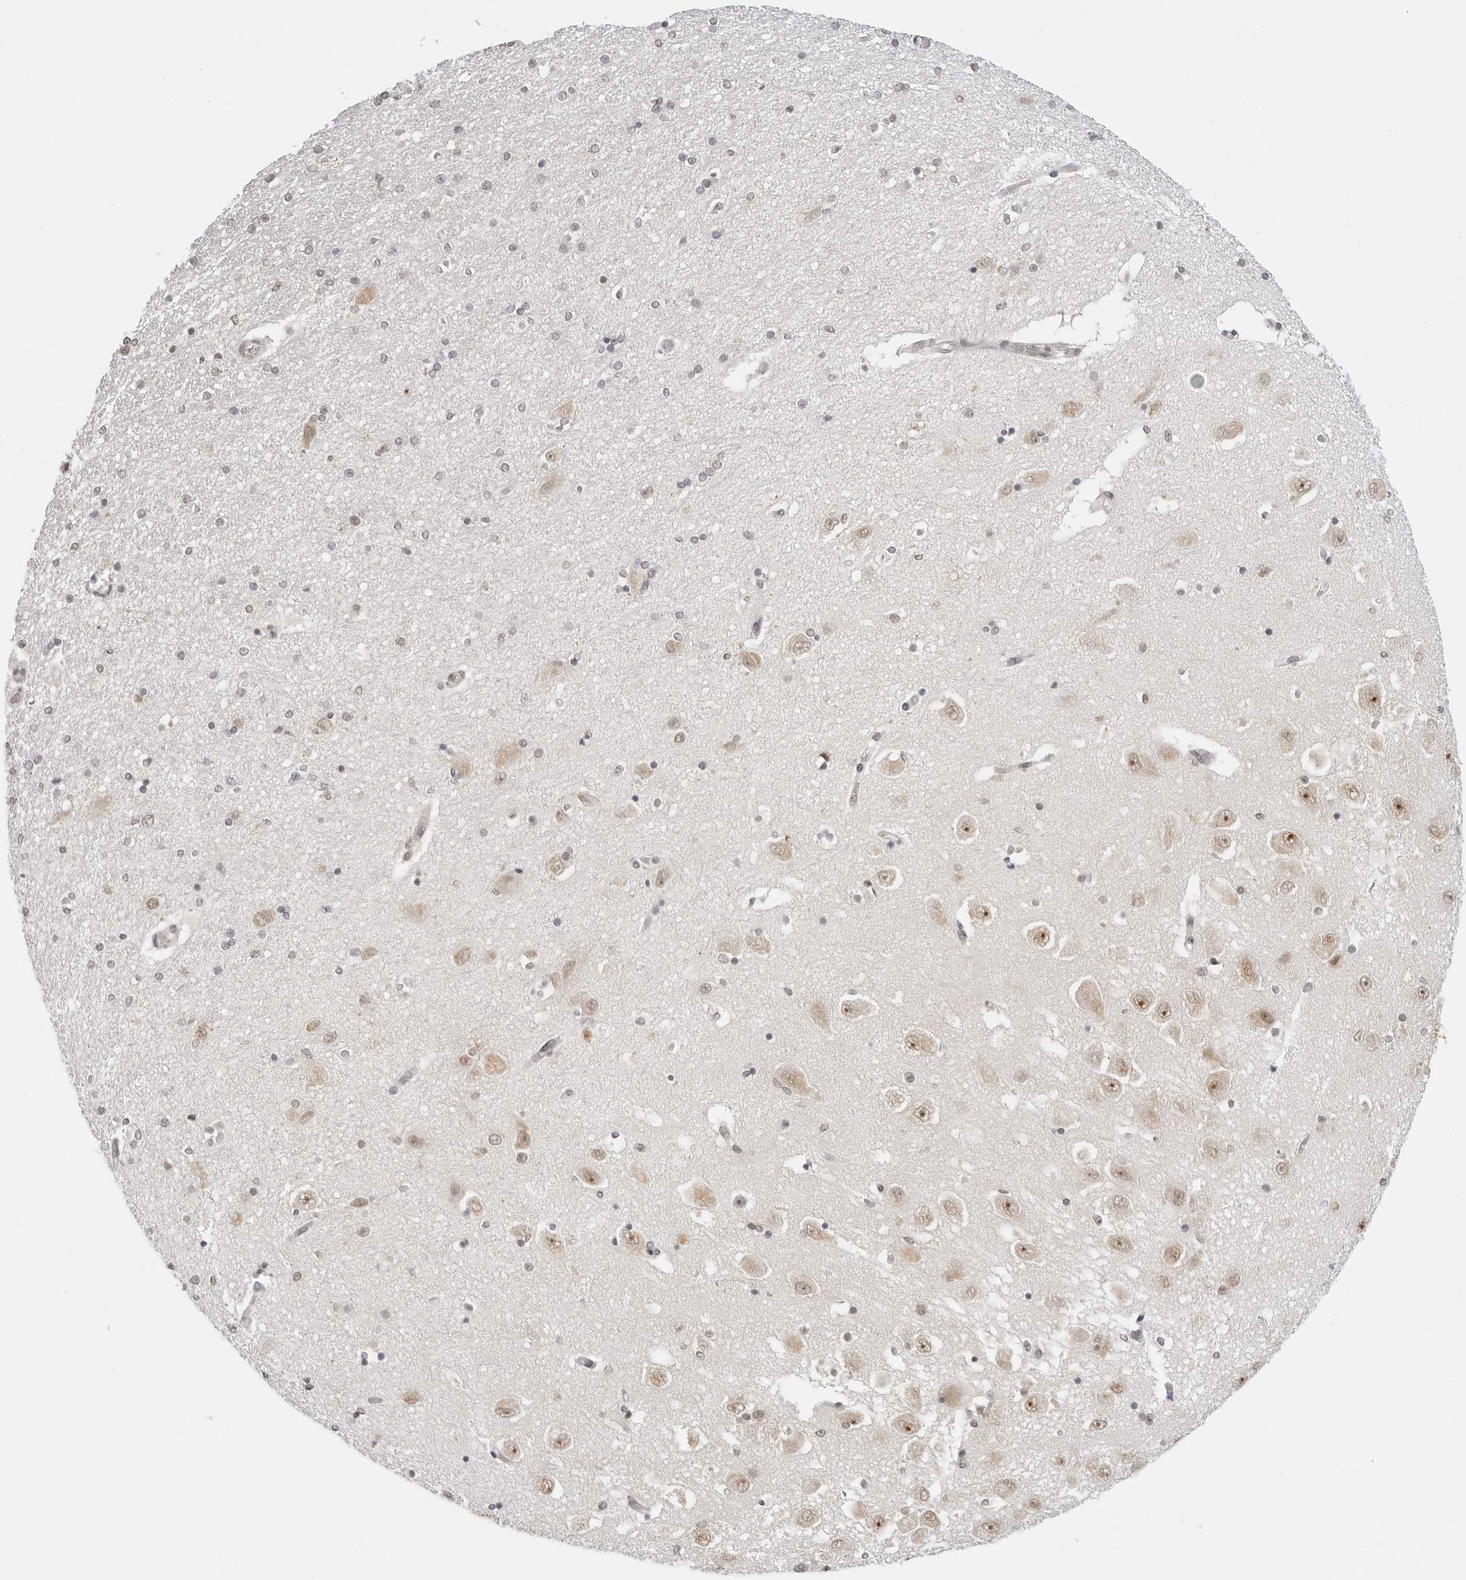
{"staining": {"intensity": "negative", "quantity": "none", "location": "none"}, "tissue": "hippocampus", "cell_type": "Glial cells", "image_type": "normal", "snomed": [{"axis": "morphology", "description": "Normal tissue, NOS"}, {"axis": "topography", "description": "Hippocampus"}], "caption": "This photomicrograph is of unremarkable hippocampus stained with immunohistochemistry (IHC) to label a protein in brown with the nuclei are counter-stained blue. There is no positivity in glial cells.", "gene": "METAP1", "patient": {"sex": "female", "age": 54}}